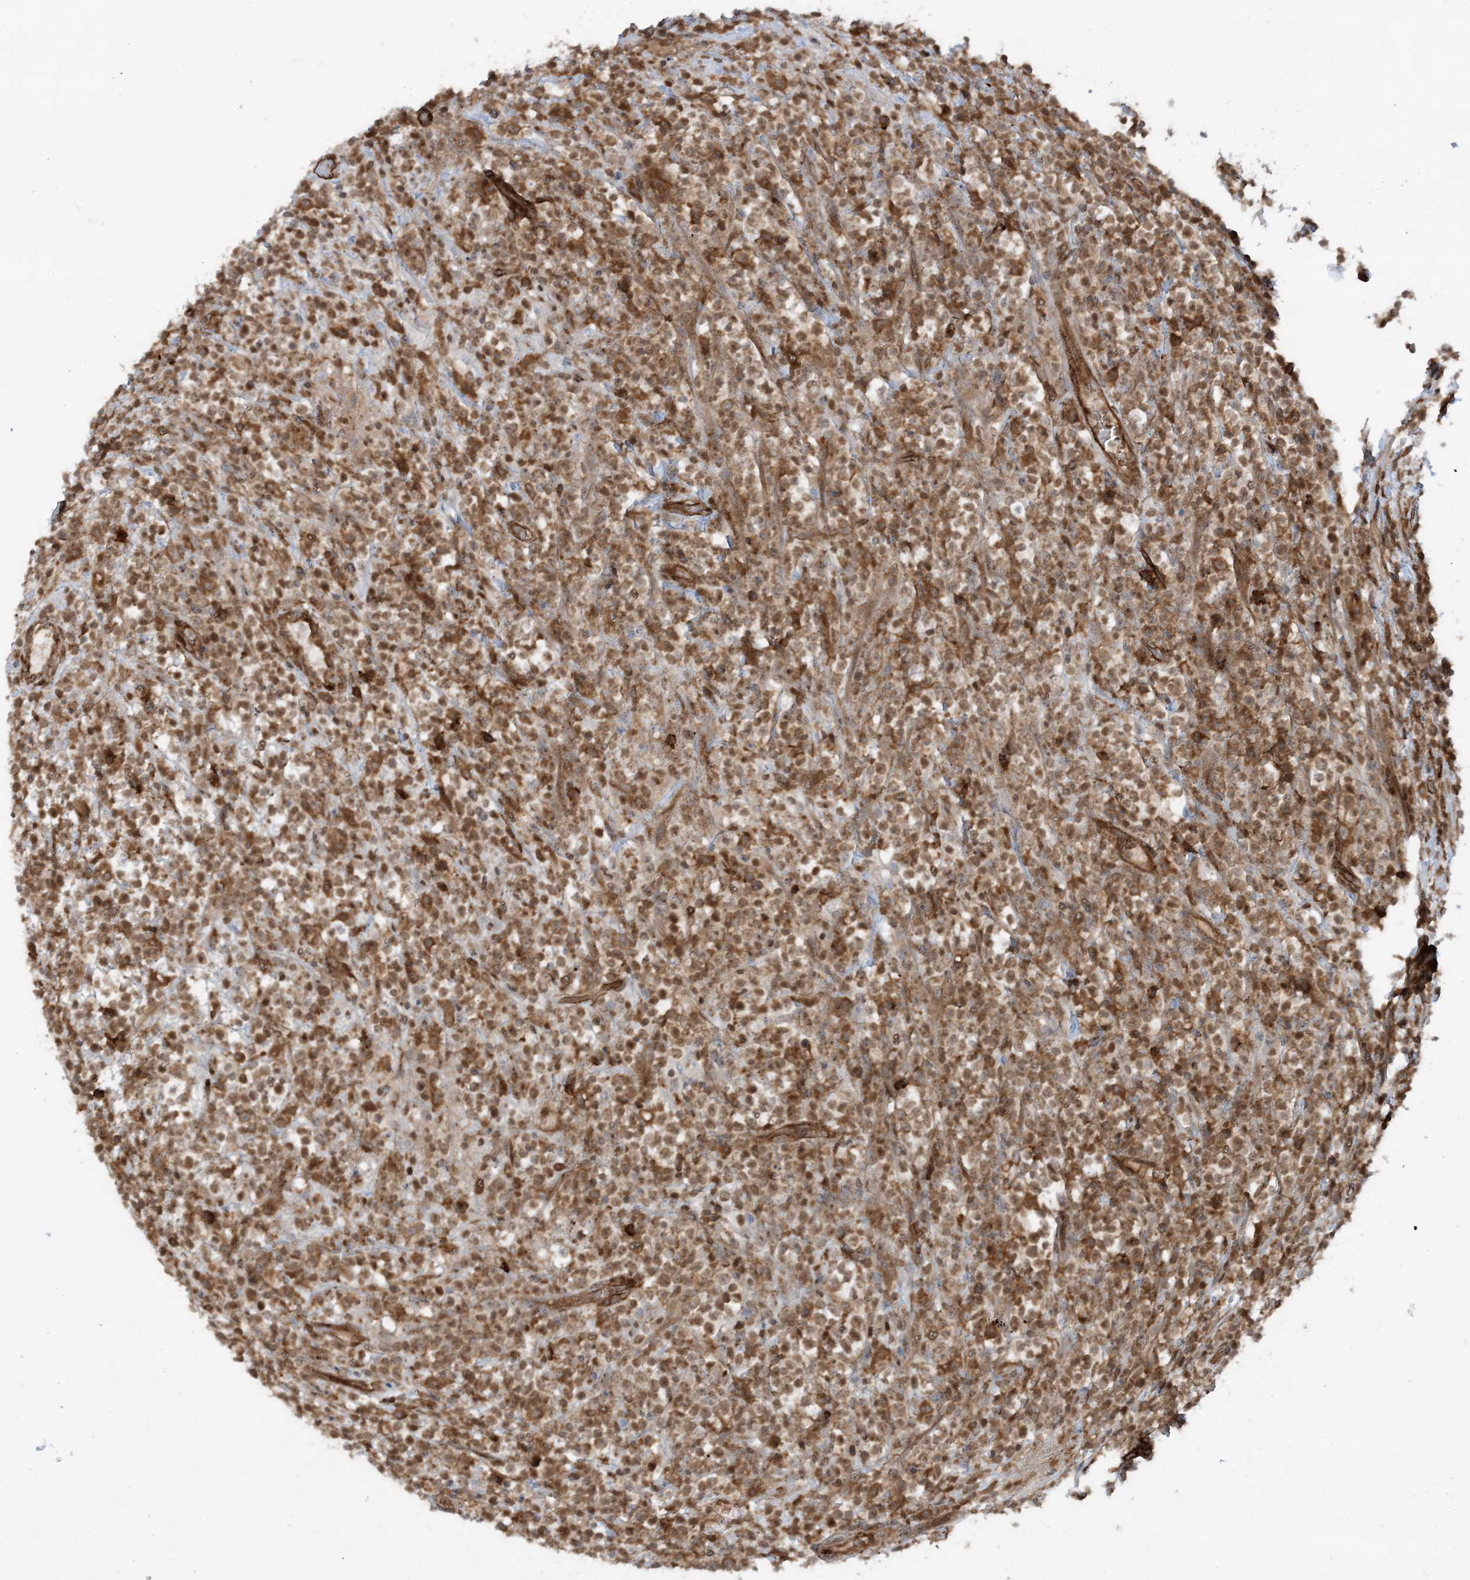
{"staining": {"intensity": "moderate", "quantity": ">75%", "location": "cytoplasmic/membranous,nuclear"}, "tissue": "lymphoma", "cell_type": "Tumor cells", "image_type": "cancer", "snomed": [{"axis": "morphology", "description": "Malignant lymphoma, non-Hodgkin's type, High grade"}, {"axis": "topography", "description": "Colon"}], "caption": "High-power microscopy captured an immunohistochemistry histopathology image of malignant lymphoma, non-Hodgkin's type (high-grade), revealing moderate cytoplasmic/membranous and nuclear expression in approximately >75% of tumor cells. (Stains: DAB in brown, nuclei in blue, Microscopy: brightfield microscopy at high magnification).", "gene": "STAM2", "patient": {"sex": "female", "age": 53}}